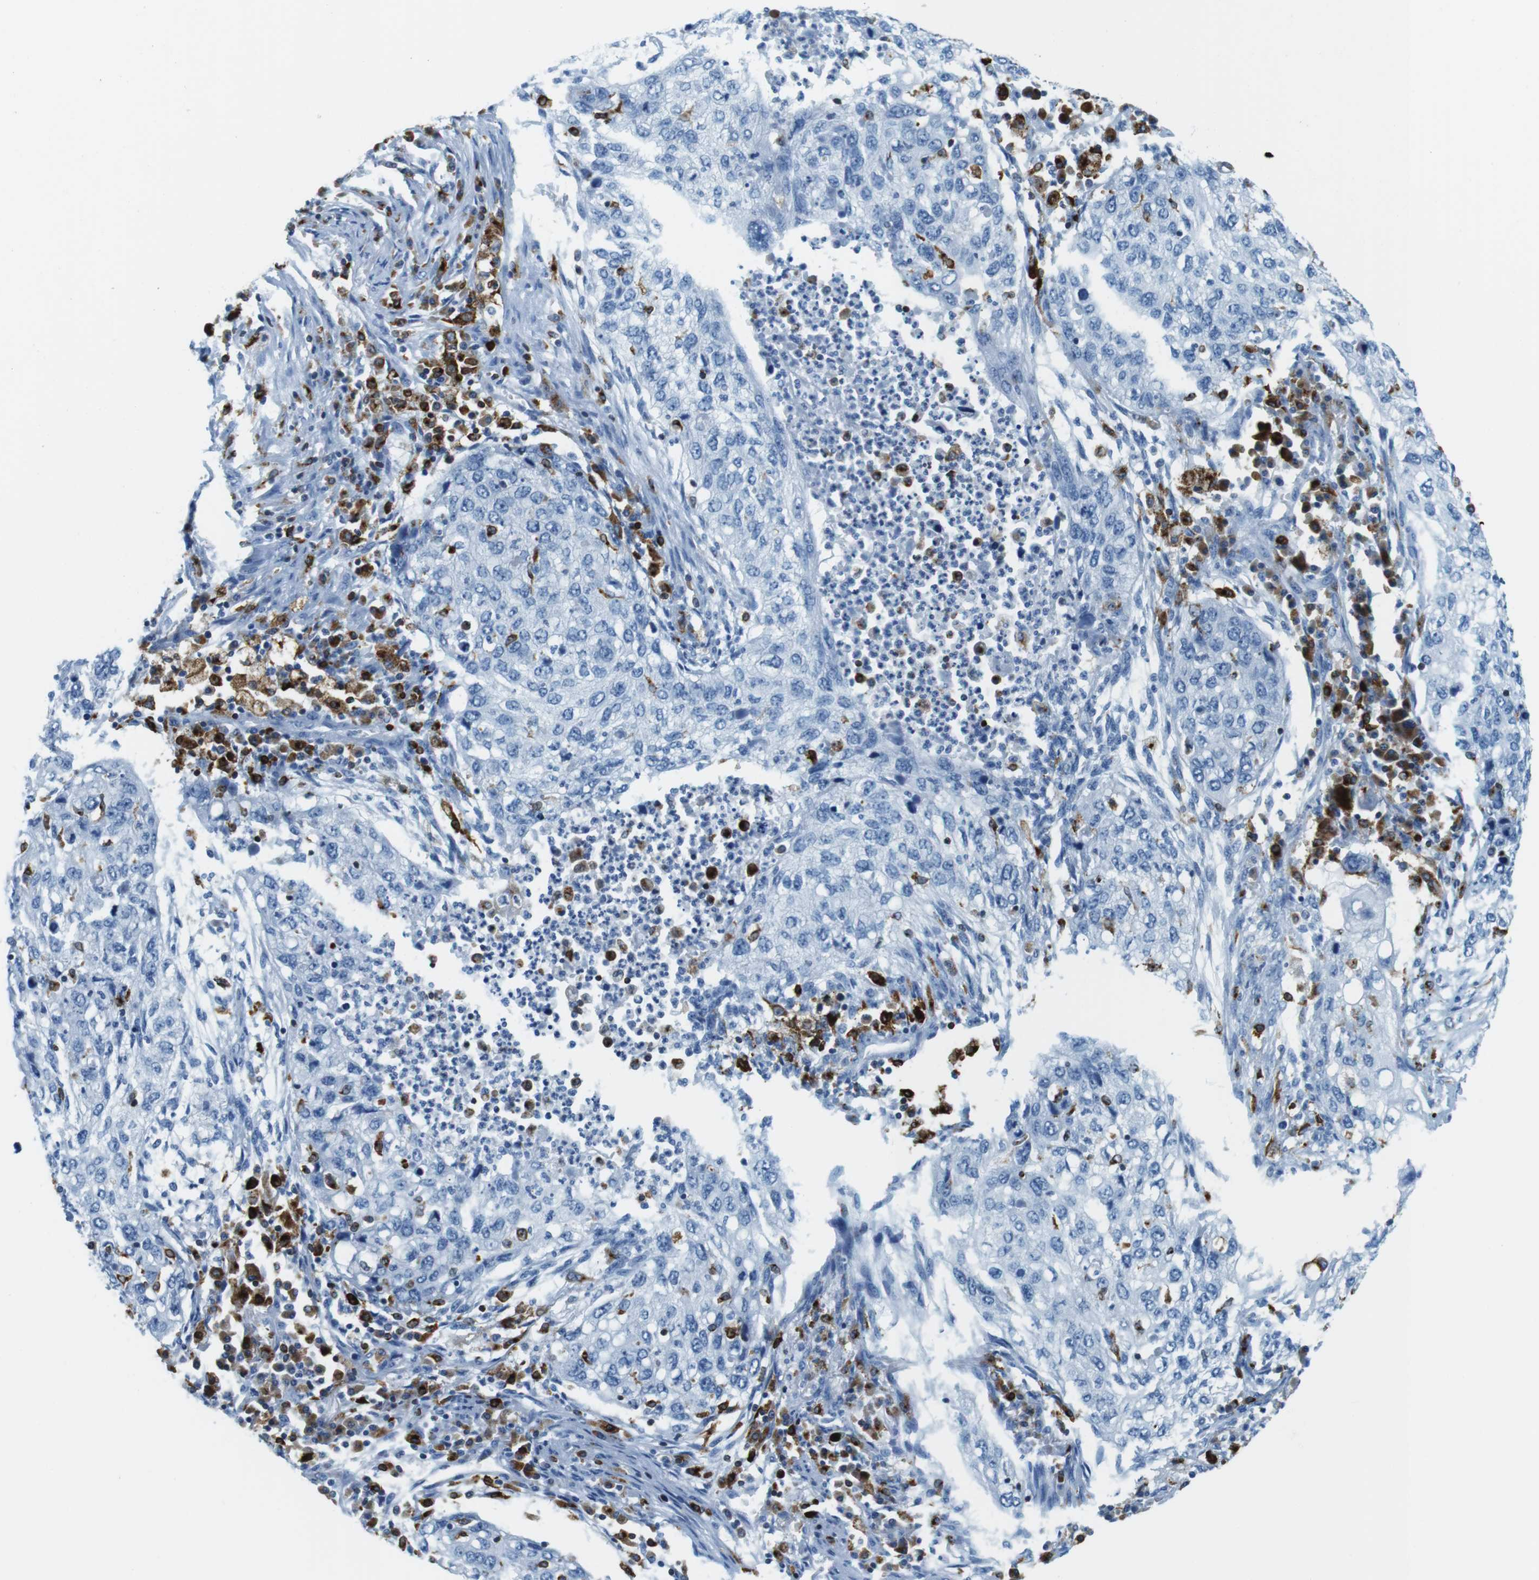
{"staining": {"intensity": "negative", "quantity": "none", "location": "none"}, "tissue": "lung cancer", "cell_type": "Tumor cells", "image_type": "cancer", "snomed": [{"axis": "morphology", "description": "Squamous cell carcinoma, NOS"}, {"axis": "topography", "description": "Lung"}], "caption": "DAB (3,3'-diaminobenzidine) immunohistochemical staining of human lung cancer displays no significant positivity in tumor cells.", "gene": "CIITA", "patient": {"sex": "female", "age": 63}}